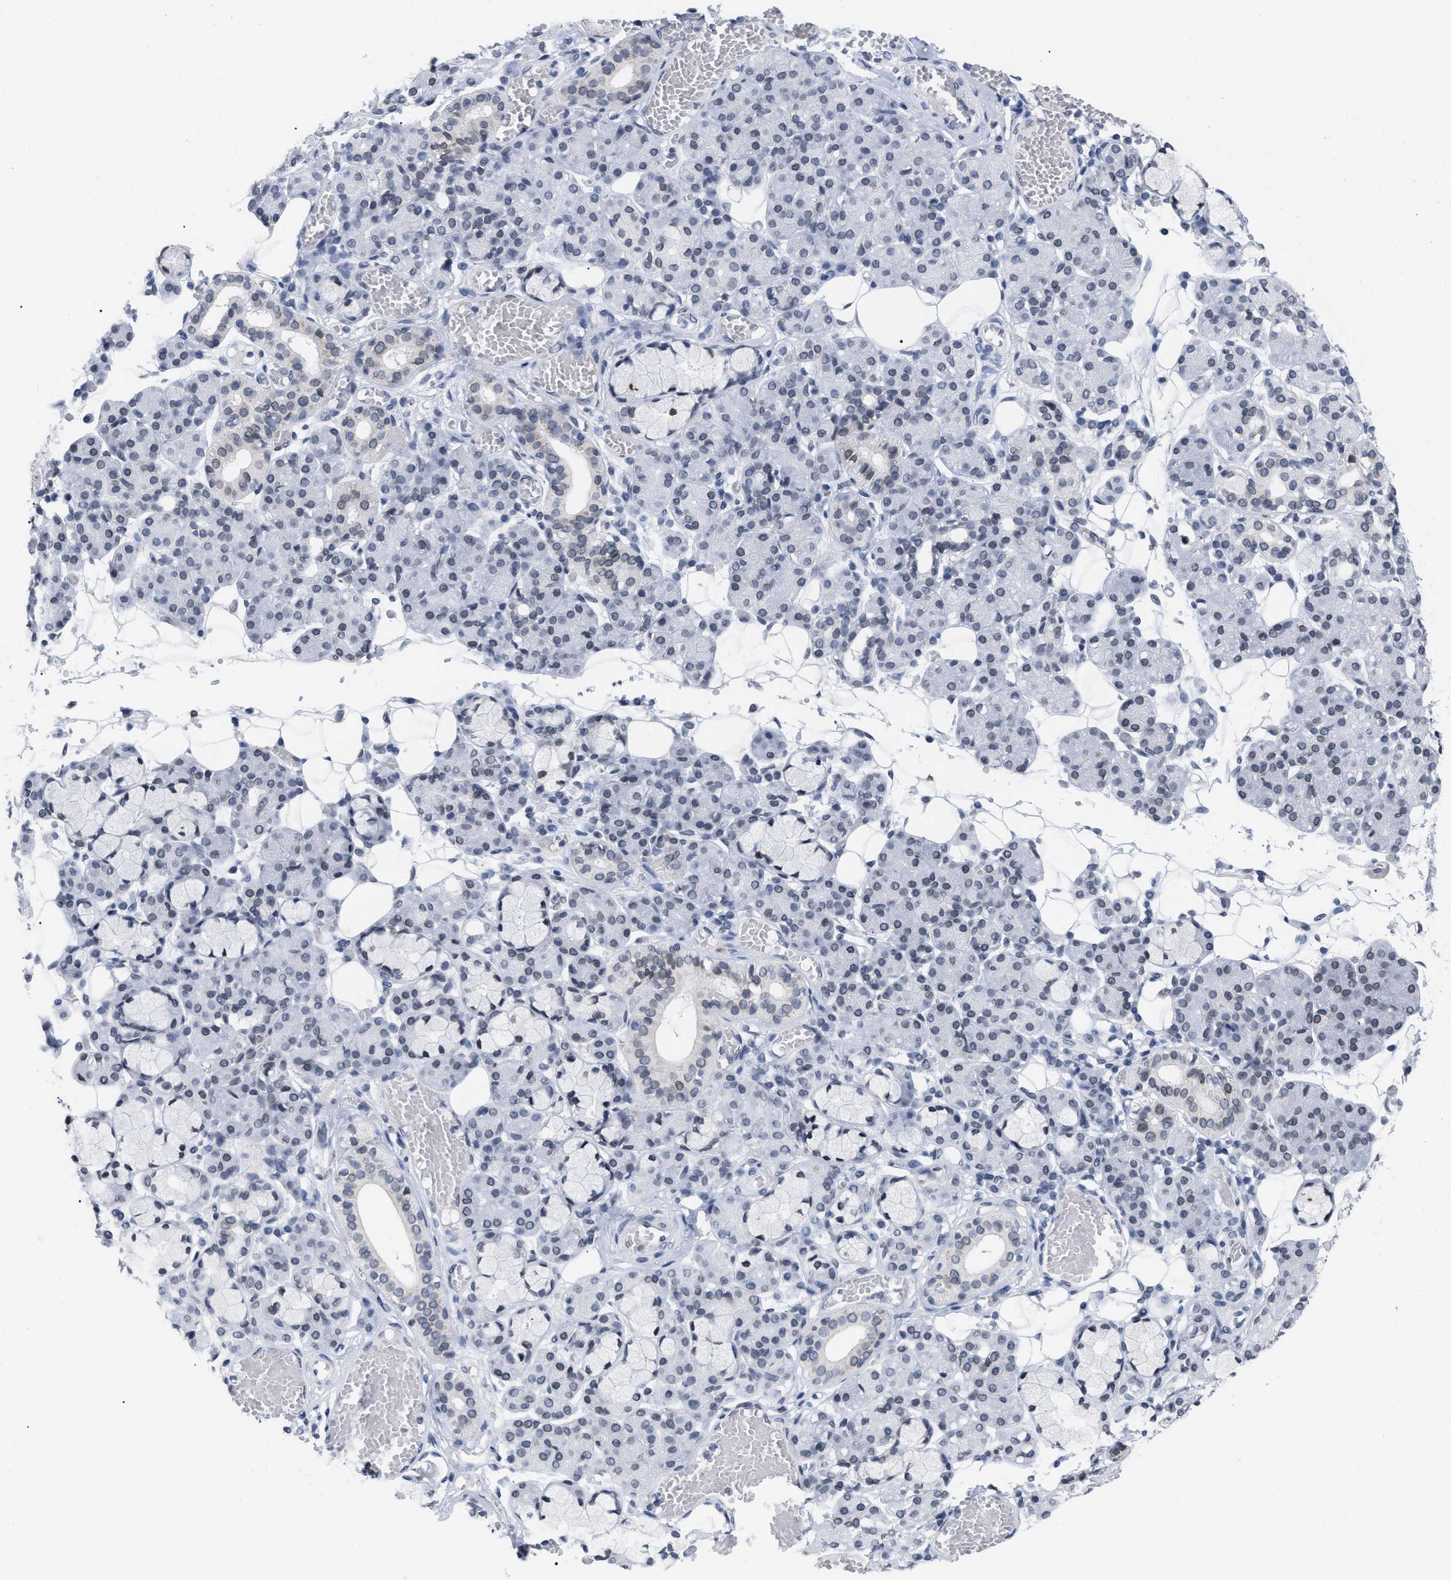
{"staining": {"intensity": "weak", "quantity": "<25%", "location": "cytoplasmic/membranous,nuclear"}, "tissue": "salivary gland", "cell_type": "Glandular cells", "image_type": "normal", "snomed": [{"axis": "morphology", "description": "Normal tissue, NOS"}, {"axis": "topography", "description": "Salivary gland"}], "caption": "IHC of benign human salivary gland reveals no expression in glandular cells. (Immunohistochemistry (ihc), brightfield microscopy, high magnification).", "gene": "TPR", "patient": {"sex": "male", "age": 63}}